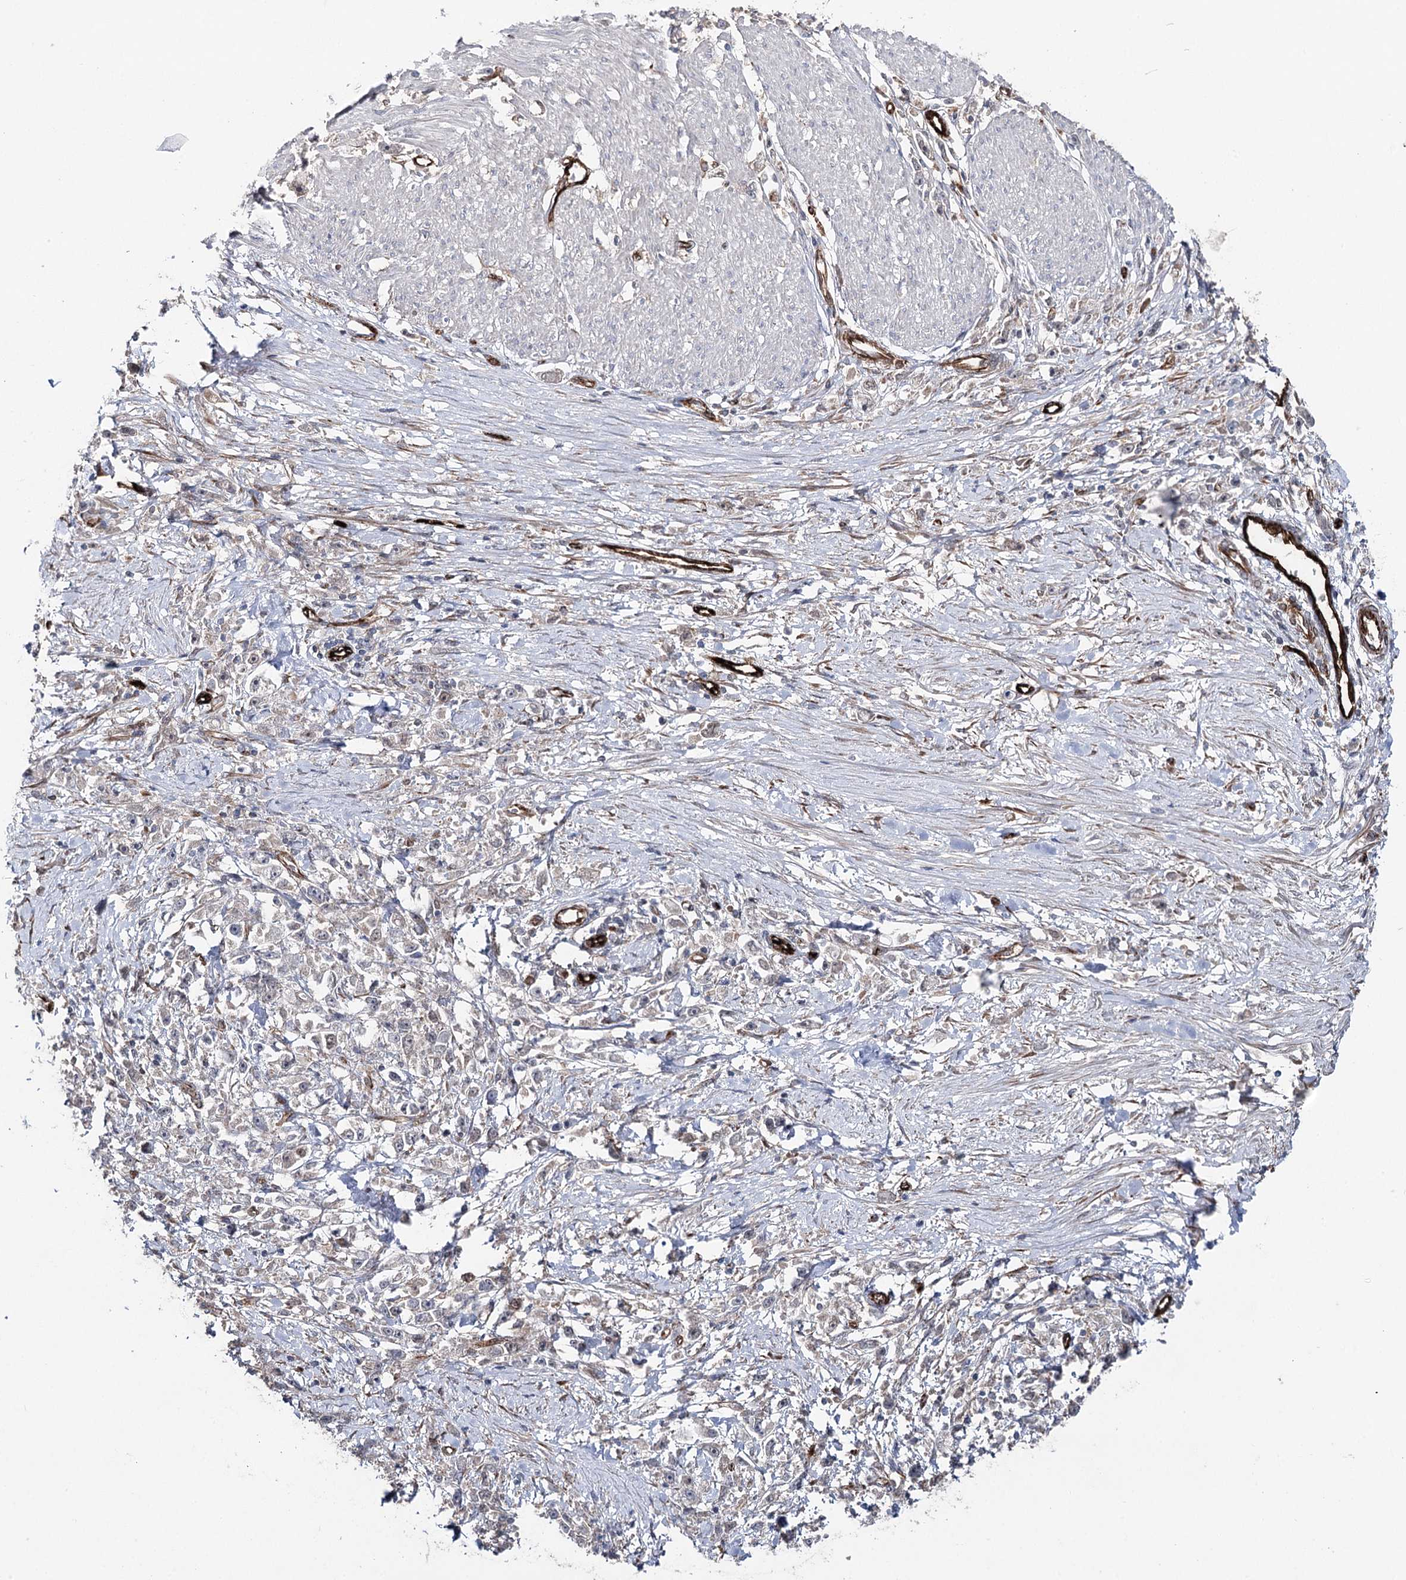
{"staining": {"intensity": "negative", "quantity": "none", "location": "none"}, "tissue": "stomach cancer", "cell_type": "Tumor cells", "image_type": "cancer", "snomed": [{"axis": "morphology", "description": "Adenocarcinoma, NOS"}, {"axis": "topography", "description": "Stomach"}], "caption": "Photomicrograph shows no protein staining in tumor cells of stomach cancer tissue.", "gene": "MIB1", "patient": {"sex": "female", "age": 59}}